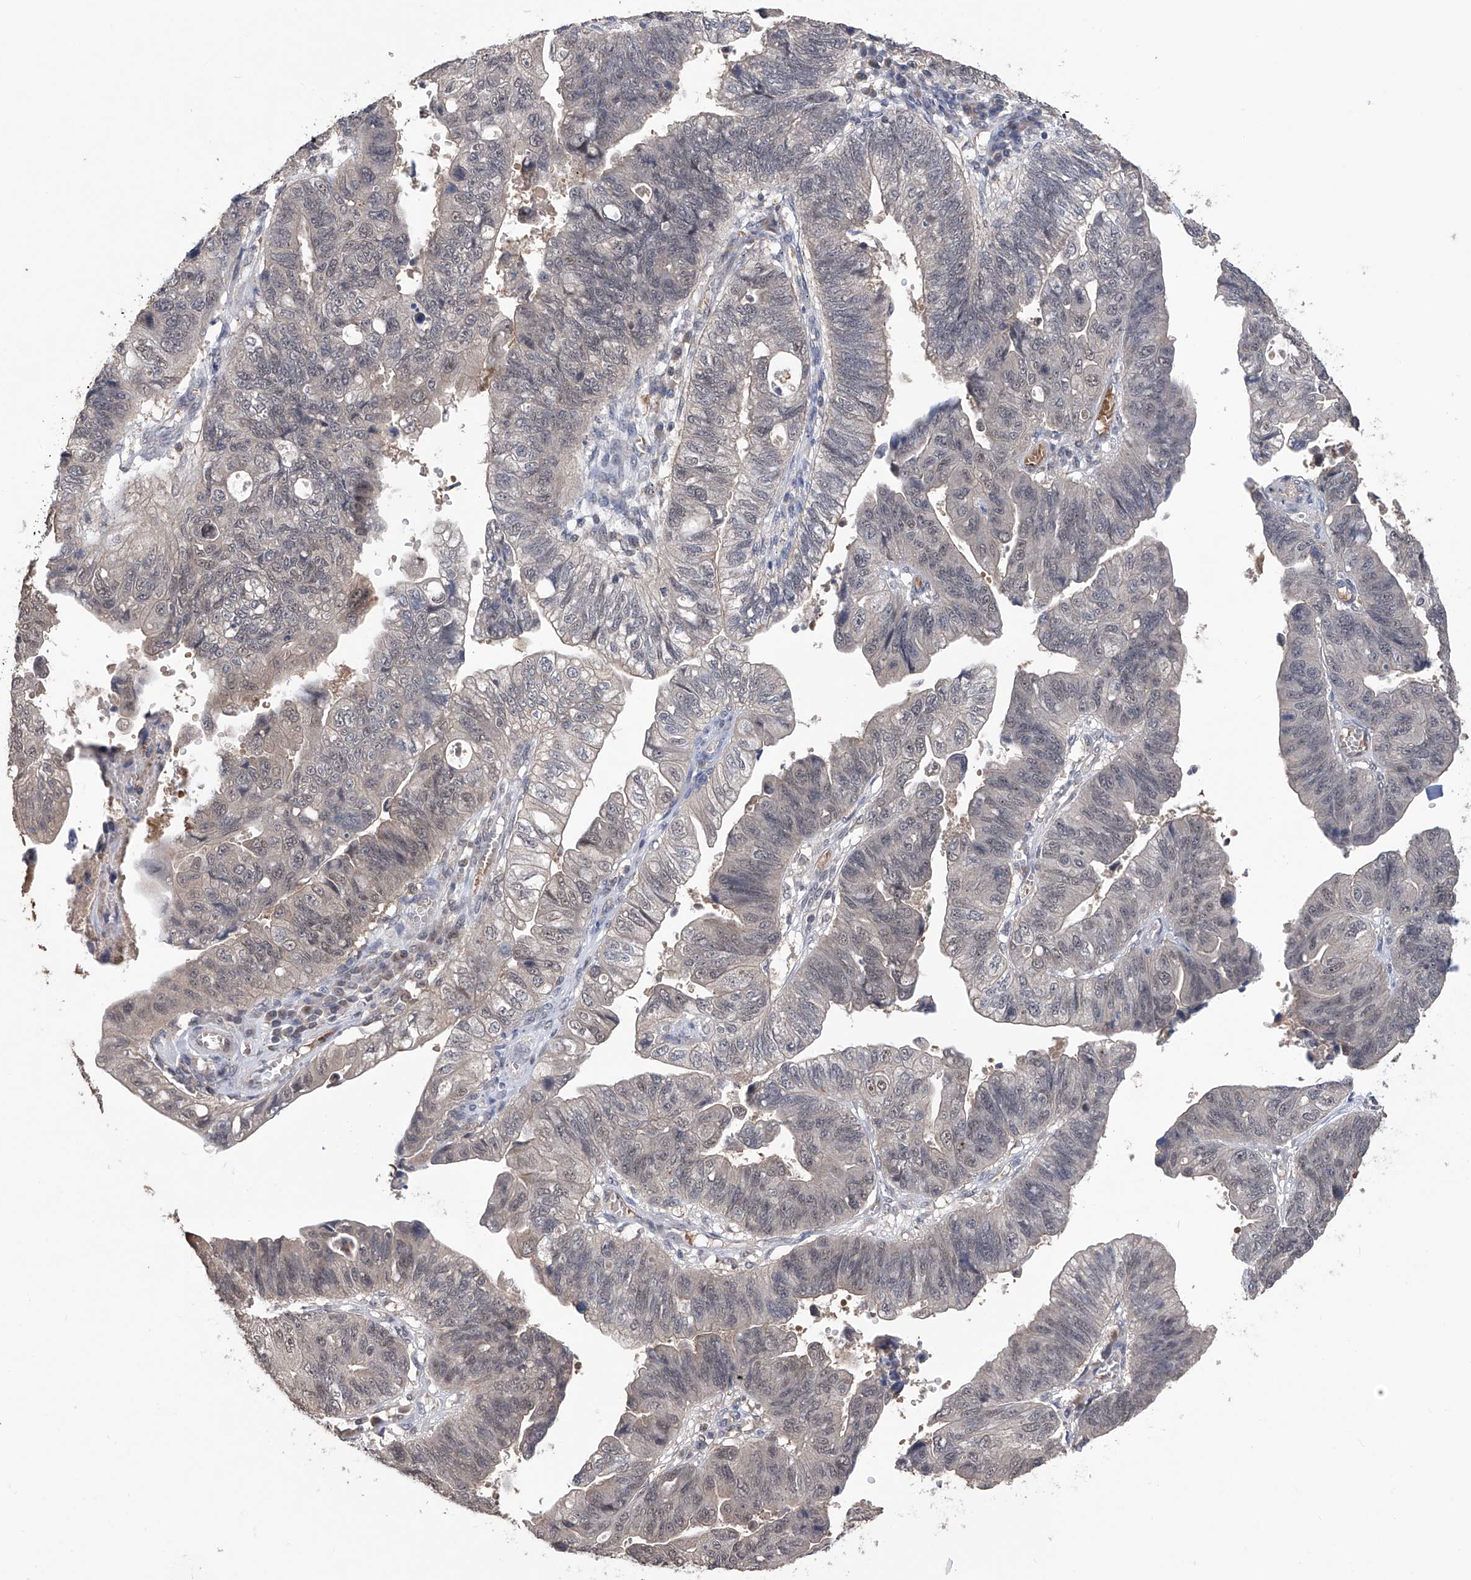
{"staining": {"intensity": "negative", "quantity": "none", "location": "none"}, "tissue": "stomach cancer", "cell_type": "Tumor cells", "image_type": "cancer", "snomed": [{"axis": "morphology", "description": "Adenocarcinoma, NOS"}, {"axis": "topography", "description": "Stomach"}], "caption": "This is an immunohistochemistry (IHC) image of stomach adenocarcinoma. There is no staining in tumor cells.", "gene": "LYSMD4", "patient": {"sex": "male", "age": 59}}